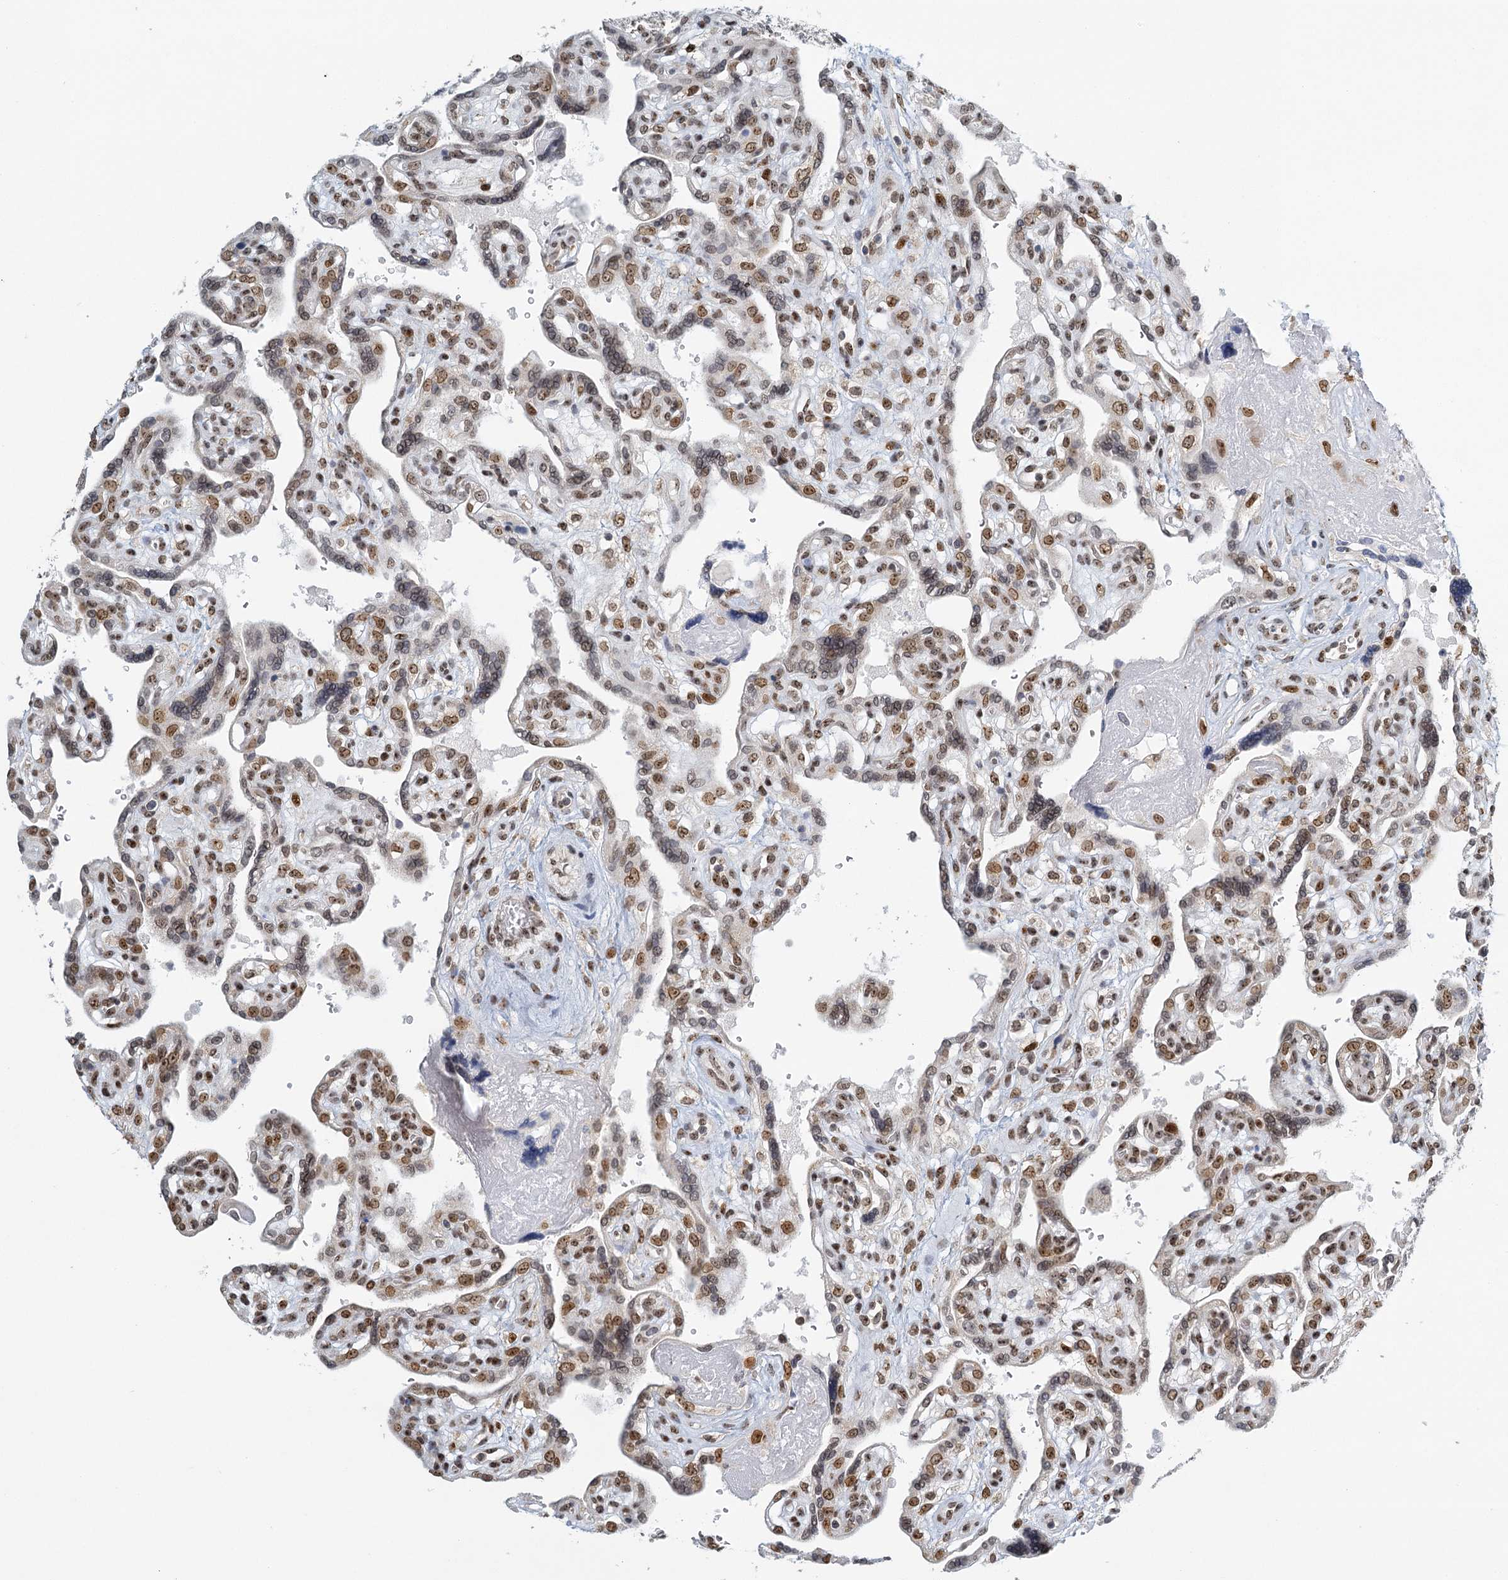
{"staining": {"intensity": "moderate", "quantity": "25%-75%", "location": "nuclear"}, "tissue": "placenta", "cell_type": "Trophoblastic cells", "image_type": "normal", "snomed": [{"axis": "morphology", "description": "Normal tissue, NOS"}, {"axis": "topography", "description": "Placenta"}], "caption": "Protein expression analysis of normal placenta demonstrates moderate nuclear positivity in about 25%-75% of trophoblastic cells. The protein is stained brown, and the nuclei are stained in blue (DAB IHC with brightfield microscopy, high magnification).", "gene": "TREX1", "patient": {"sex": "female", "age": 39}}